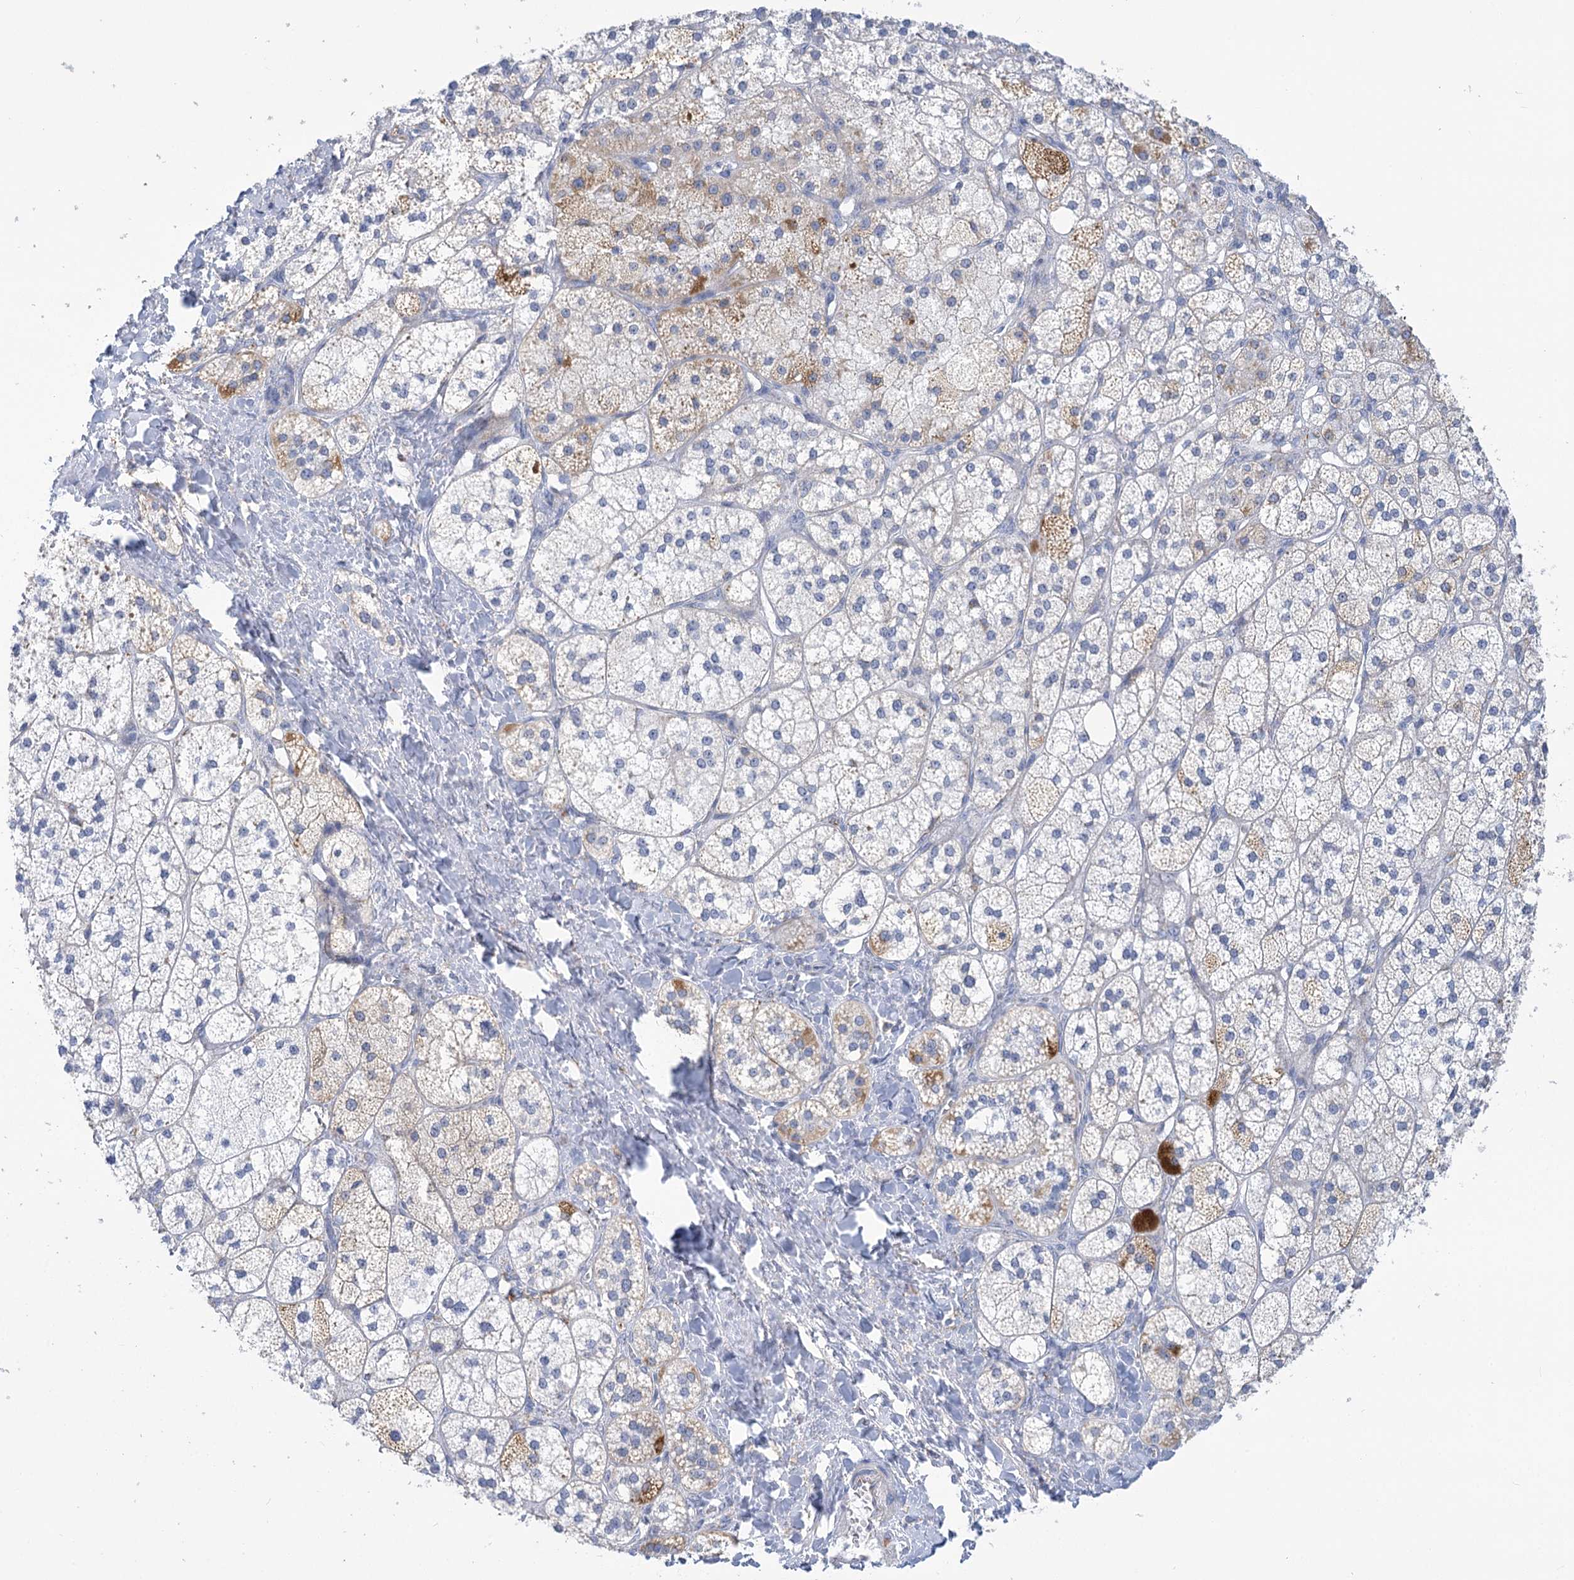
{"staining": {"intensity": "strong", "quantity": "<25%", "location": "cytoplasmic/membranous"}, "tissue": "adrenal gland", "cell_type": "Glandular cells", "image_type": "normal", "snomed": [{"axis": "morphology", "description": "Normal tissue, NOS"}, {"axis": "topography", "description": "Adrenal gland"}], "caption": "Adrenal gland stained with a protein marker exhibits strong staining in glandular cells.", "gene": "DHTKD1", "patient": {"sex": "male", "age": 61}}